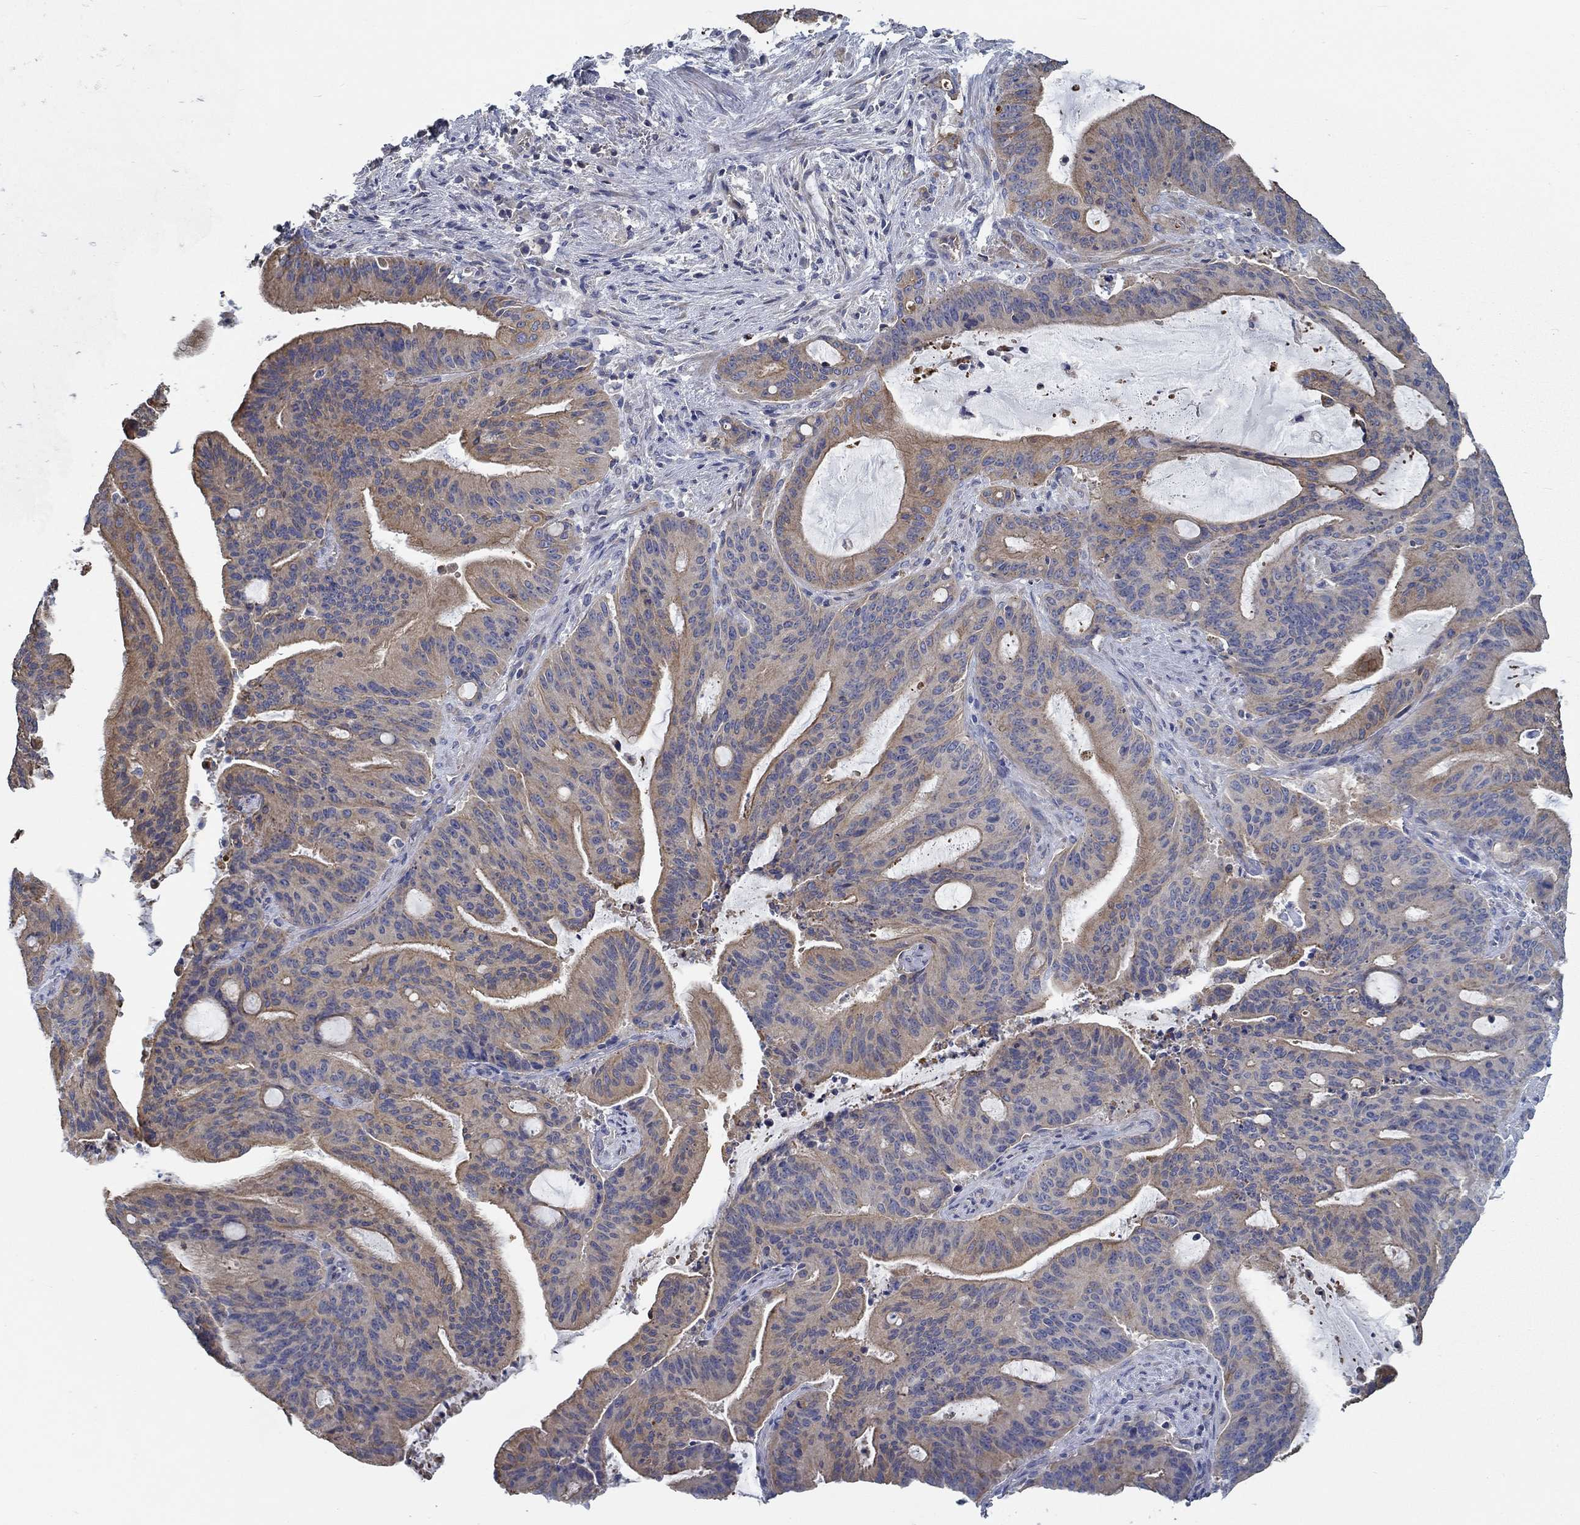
{"staining": {"intensity": "moderate", "quantity": "25%-75%", "location": "cytoplasmic/membranous"}, "tissue": "liver cancer", "cell_type": "Tumor cells", "image_type": "cancer", "snomed": [{"axis": "morphology", "description": "Cholangiocarcinoma"}, {"axis": "topography", "description": "Liver"}], "caption": "Tumor cells show medium levels of moderate cytoplasmic/membranous positivity in approximately 25%-75% of cells in human cholangiocarcinoma (liver). Immunohistochemistry stains the protein in brown and the nuclei are stained blue.", "gene": "BBOF1", "patient": {"sex": "female", "age": 73}}